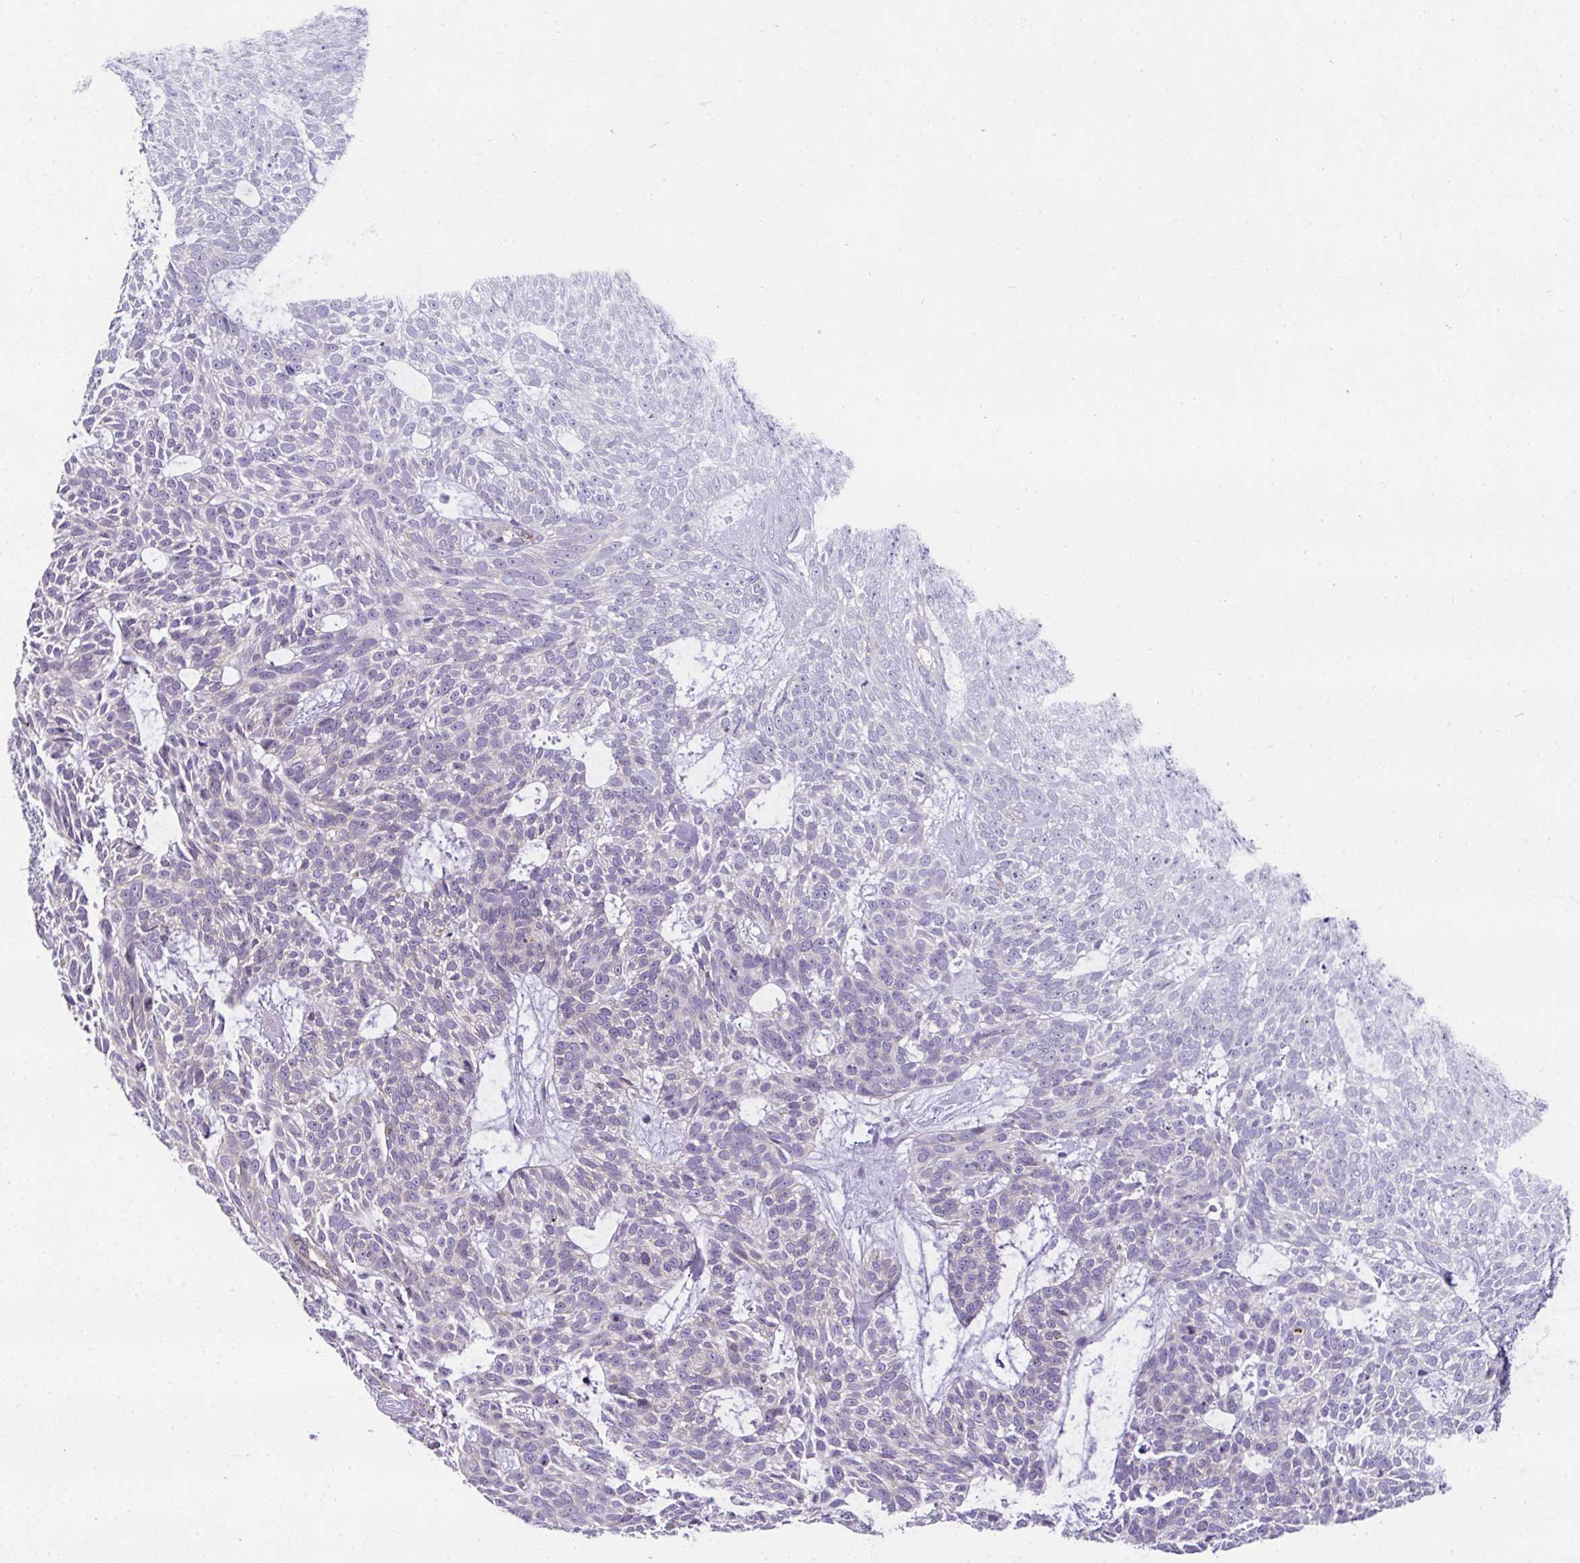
{"staining": {"intensity": "negative", "quantity": "none", "location": "none"}, "tissue": "skin cancer", "cell_type": "Tumor cells", "image_type": "cancer", "snomed": [{"axis": "morphology", "description": "Basal cell carcinoma"}, {"axis": "topography", "description": "Skin"}], "caption": "IHC micrograph of skin cancer (basal cell carcinoma) stained for a protein (brown), which displays no positivity in tumor cells.", "gene": "OR11H4", "patient": {"sex": "male", "age": 75}}